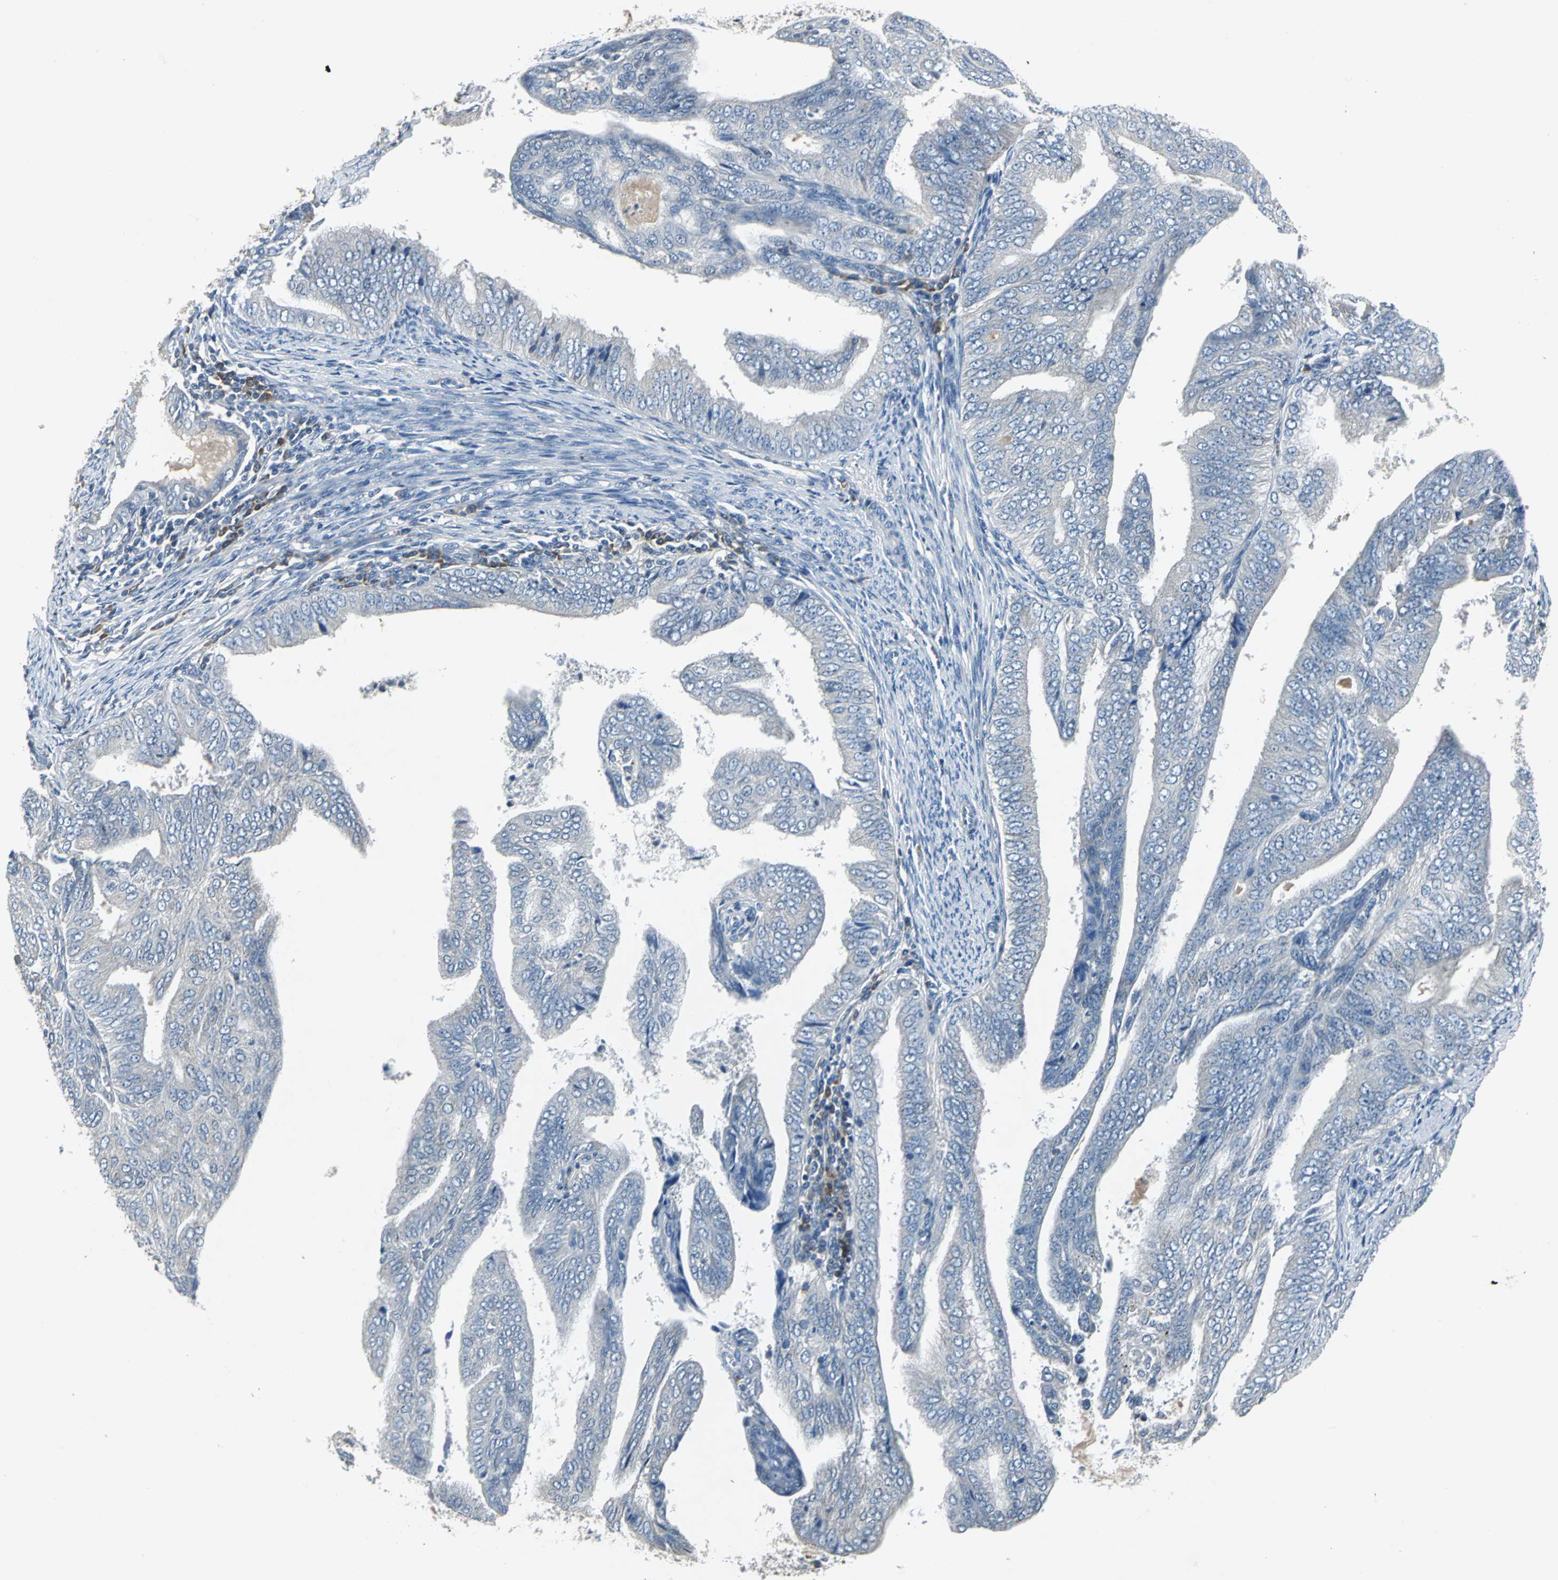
{"staining": {"intensity": "negative", "quantity": "none", "location": "none"}, "tissue": "endometrial cancer", "cell_type": "Tumor cells", "image_type": "cancer", "snomed": [{"axis": "morphology", "description": "Adenocarcinoma, NOS"}, {"axis": "topography", "description": "Endometrium"}], "caption": "A histopathology image of endometrial cancer (adenocarcinoma) stained for a protein exhibits no brown staining in tumor cells. Nuclei are stained in blue.", "gene": "SLC2A13", "patient": {"sex": "female", "age": 58}}